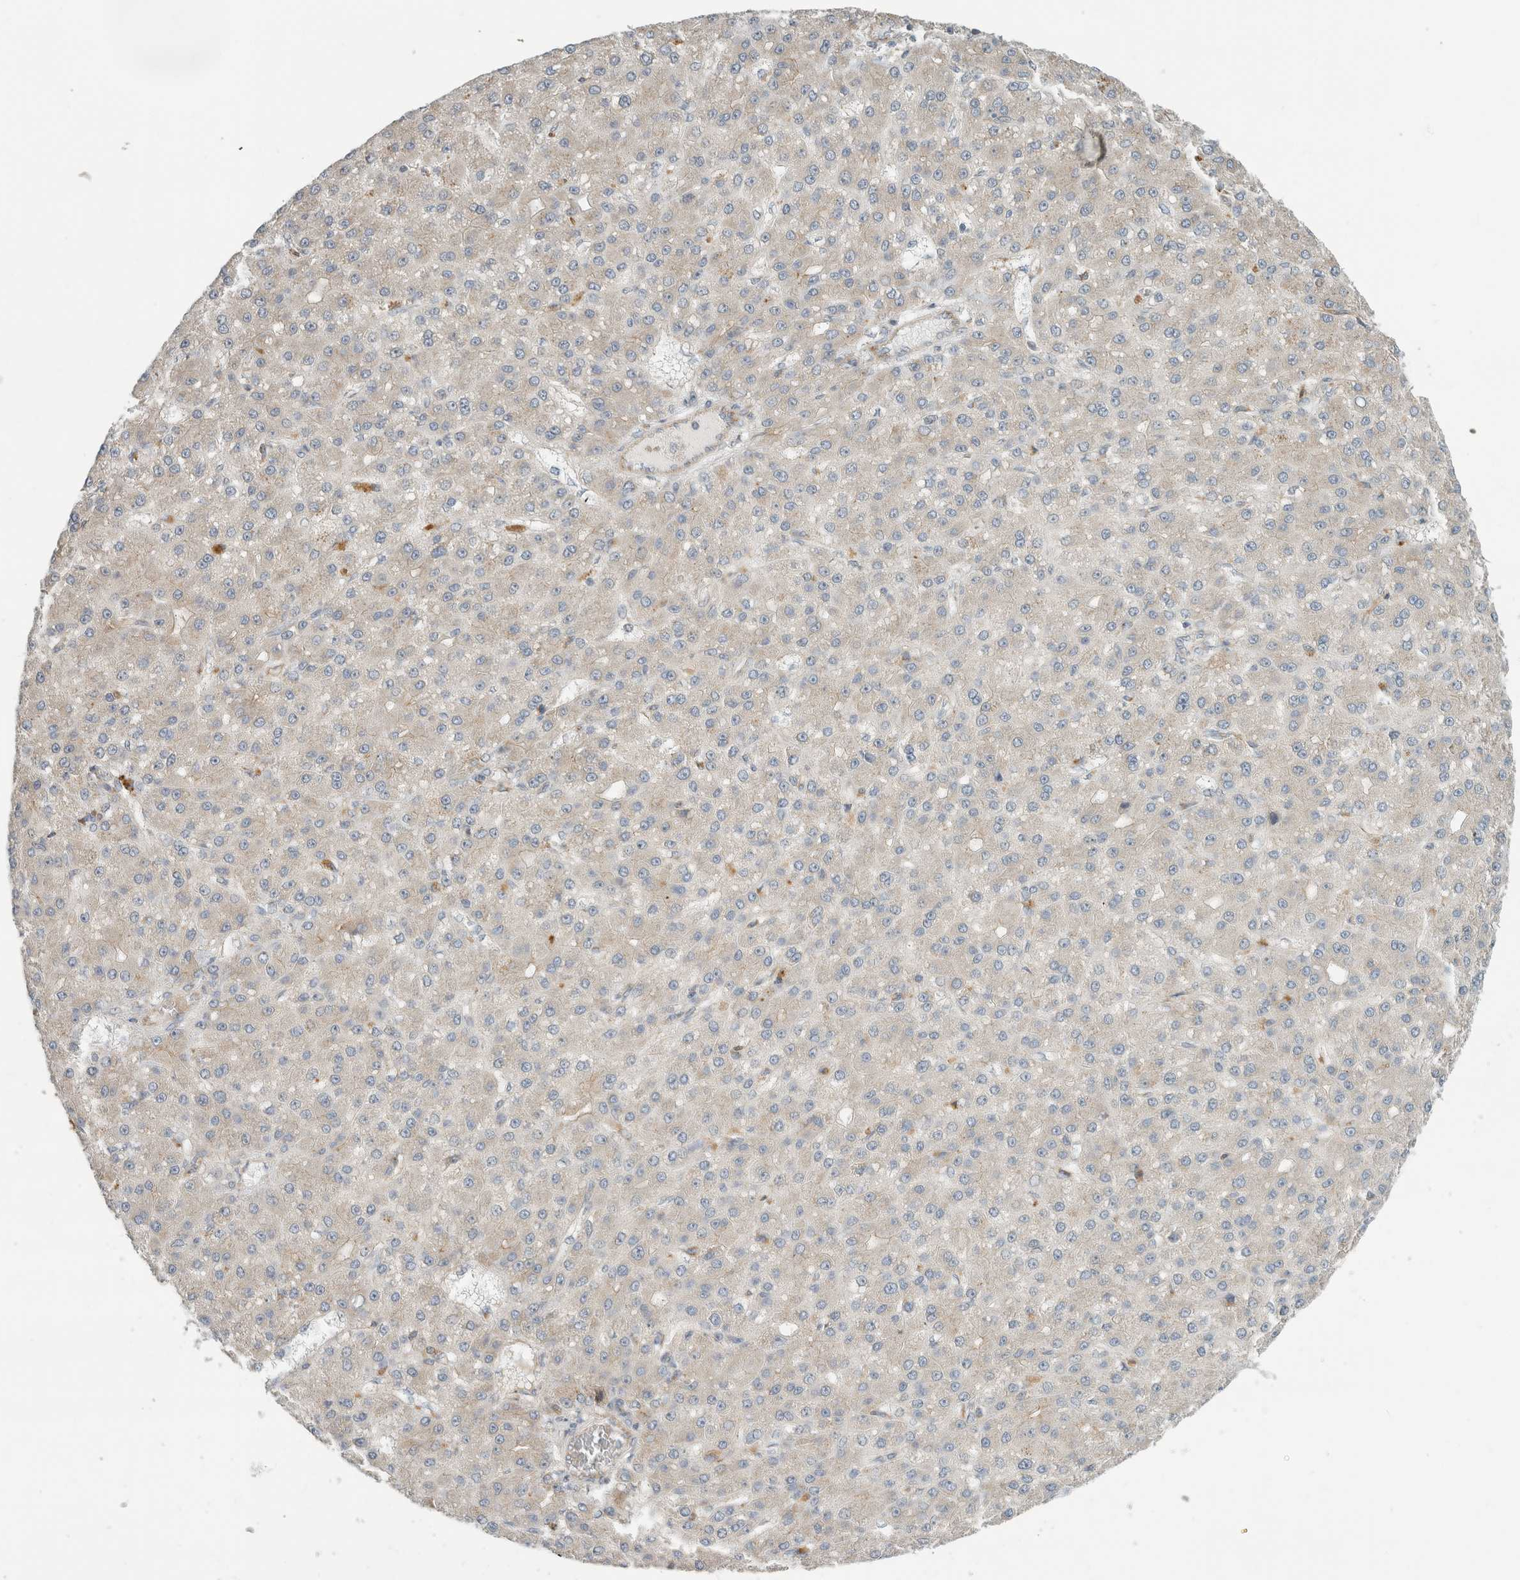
{"staining": {"intensity": "negative", "quantity": "none", "location": "none"}, "tissue": "liver cancer", "cell_type": "Tumor cells", "image_type": "cancer", "snomed": [{"axis": "morphology", "description": "Carcinoma, Hepatocellular, NOS"}, {"axis": "topography", "description": "Liver"}], "caption": "IHC histopathology image of neoplastic tissue: human liver hepatocellular carcinoma stained with DAB exhibits no significant protein staining in tumor cells.", "gene": "KPNA5", "patient": {"sex": "male", "age": 67}}